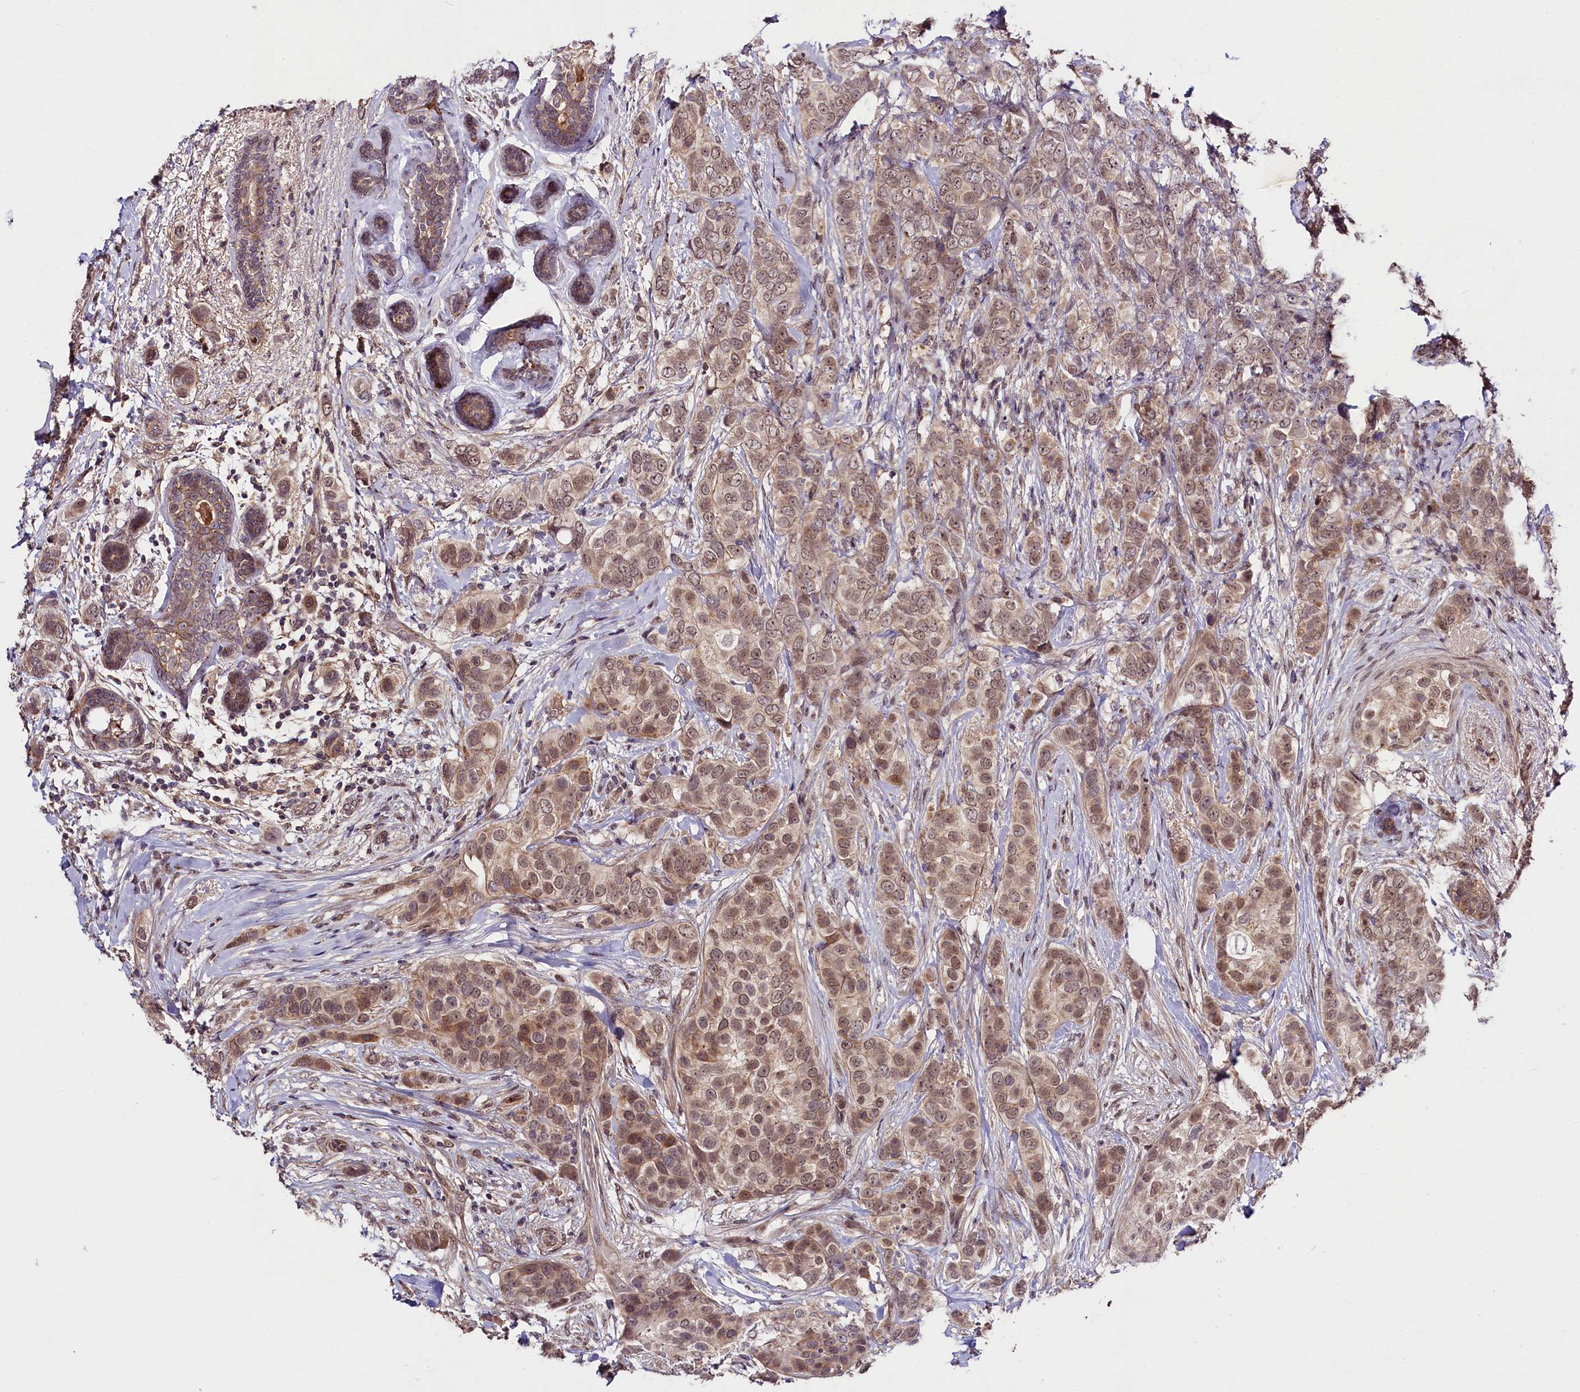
{"staining": {"intensity": "weak", "quantity": ">75%", "location": "cytoplasmic/membranous,nuclear"}, "tissue": "breast cancer", "cell_type": "Tumor cells", "image_type": "cancer", "snomed": [{"axis": "morphology", "description": "Lobular carcinoma"}, {"axis": "topography", "description": "Breast"}], "caption": "Breast lobular carcinoma tissue demonstrates weak cytoplasmic/membranous and nuclear staining in about >75% of tumor cells", "gene": "ZNF480", "patient": {"sex": "female", "age": 51}}